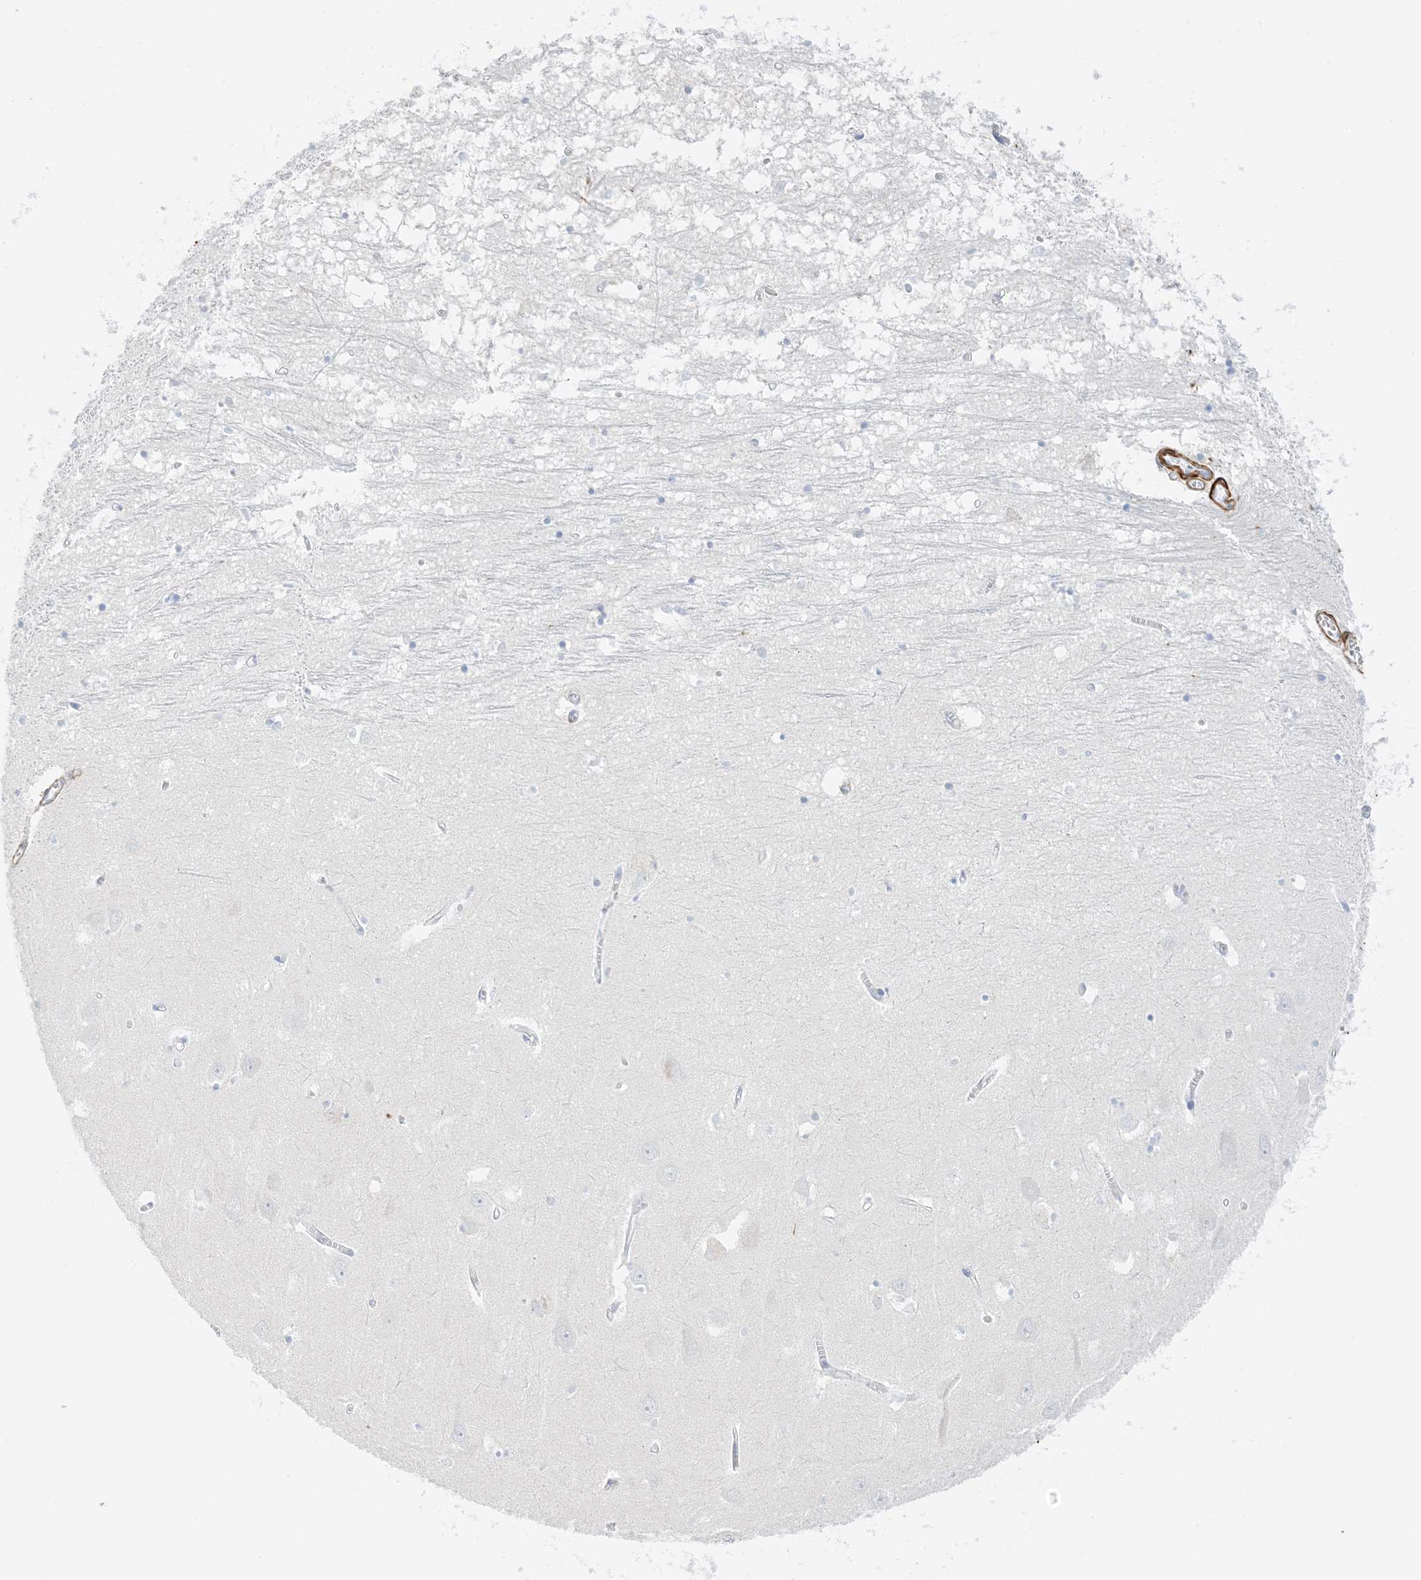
{"staining": {"intensity": "negative", "quantity": "none", "location": "none"}, "tissue": "hippocampus", "cell_type": "Glial cells", "image_type": "normal", "snomed": [{"axis": "morphology", "description": "Normal tissue, NOS"}, {"axis": "topography", "description": "Hippocampus"}], "caption": "This image is of normal hippocampus stained with immunohistochemistry to label a protein in brown with the nuclei are counter-stained blue. There is no staining in glial cells. (Stains: DAB immunohistochemistry (IHC) with hematoxylin counter stain, Microscopy: brightfield microscopy at high magnification).", "gene": "SLC22A13", "patient": {"sex": "male", "age": 70}}